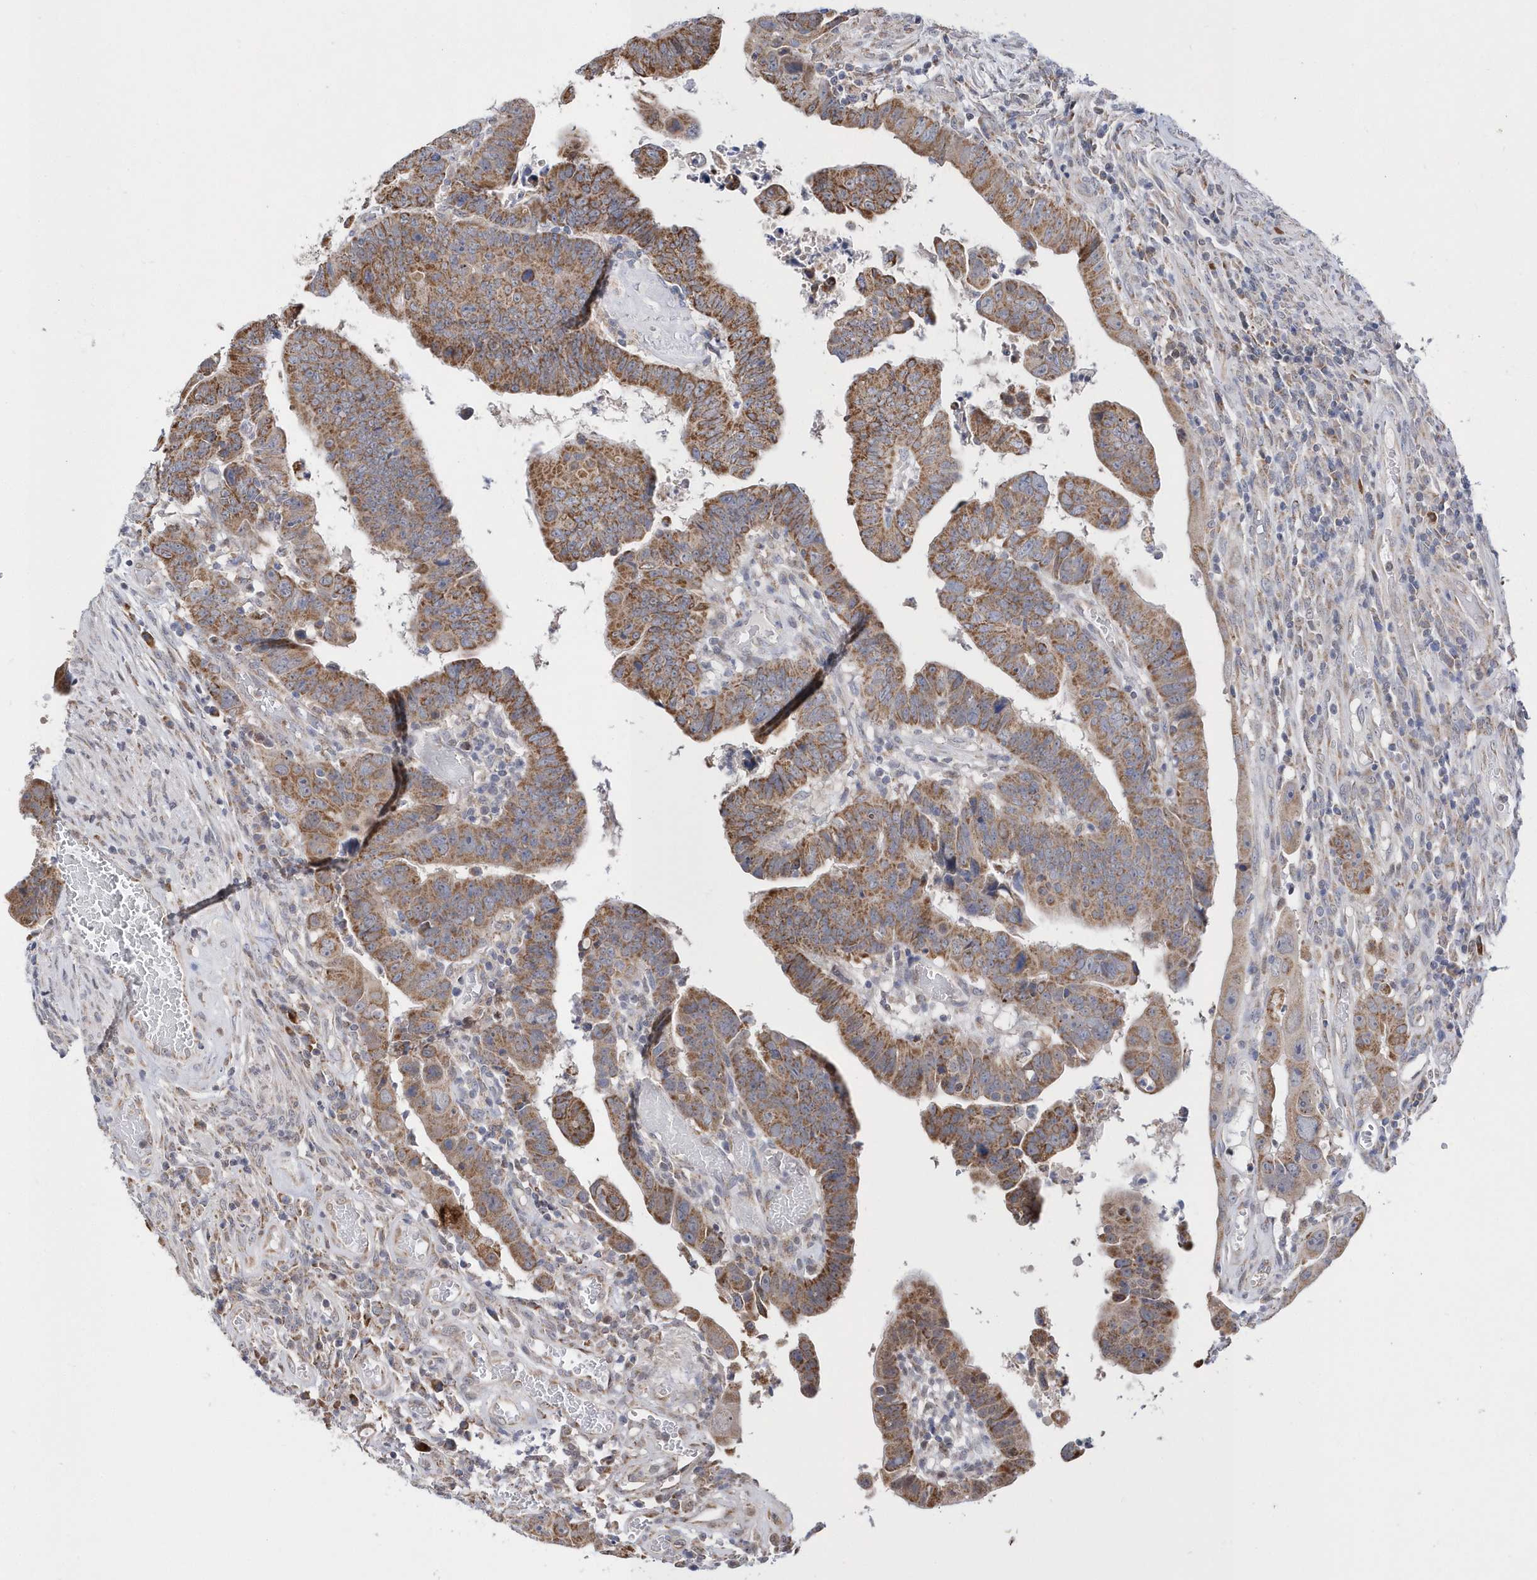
{"staining": {"intensity": "moderate", "quantity": ">75%", "location": "cytoplasmic/membranous"}, "tissue": "colorectal cancer", "cell_type": "Tumor cells", "image_type": "cancer", "snomed": [{"axis": "morphology", "description": "Normal tissue, NOS"}, {"axis": "morphology", "description": "Adenocarcinoma, NOS"}, {"axis": "topography", "description": "Rectum"}], "caption": "Immunohistochemical staining of colorectal adenocarcinoma exhibits medium levels of moderate cytoplasmic/membranous positivity in about >75% of tumor cells.", "gene": "SPATA5", "patient": {"sex": "female", "age": 65}}